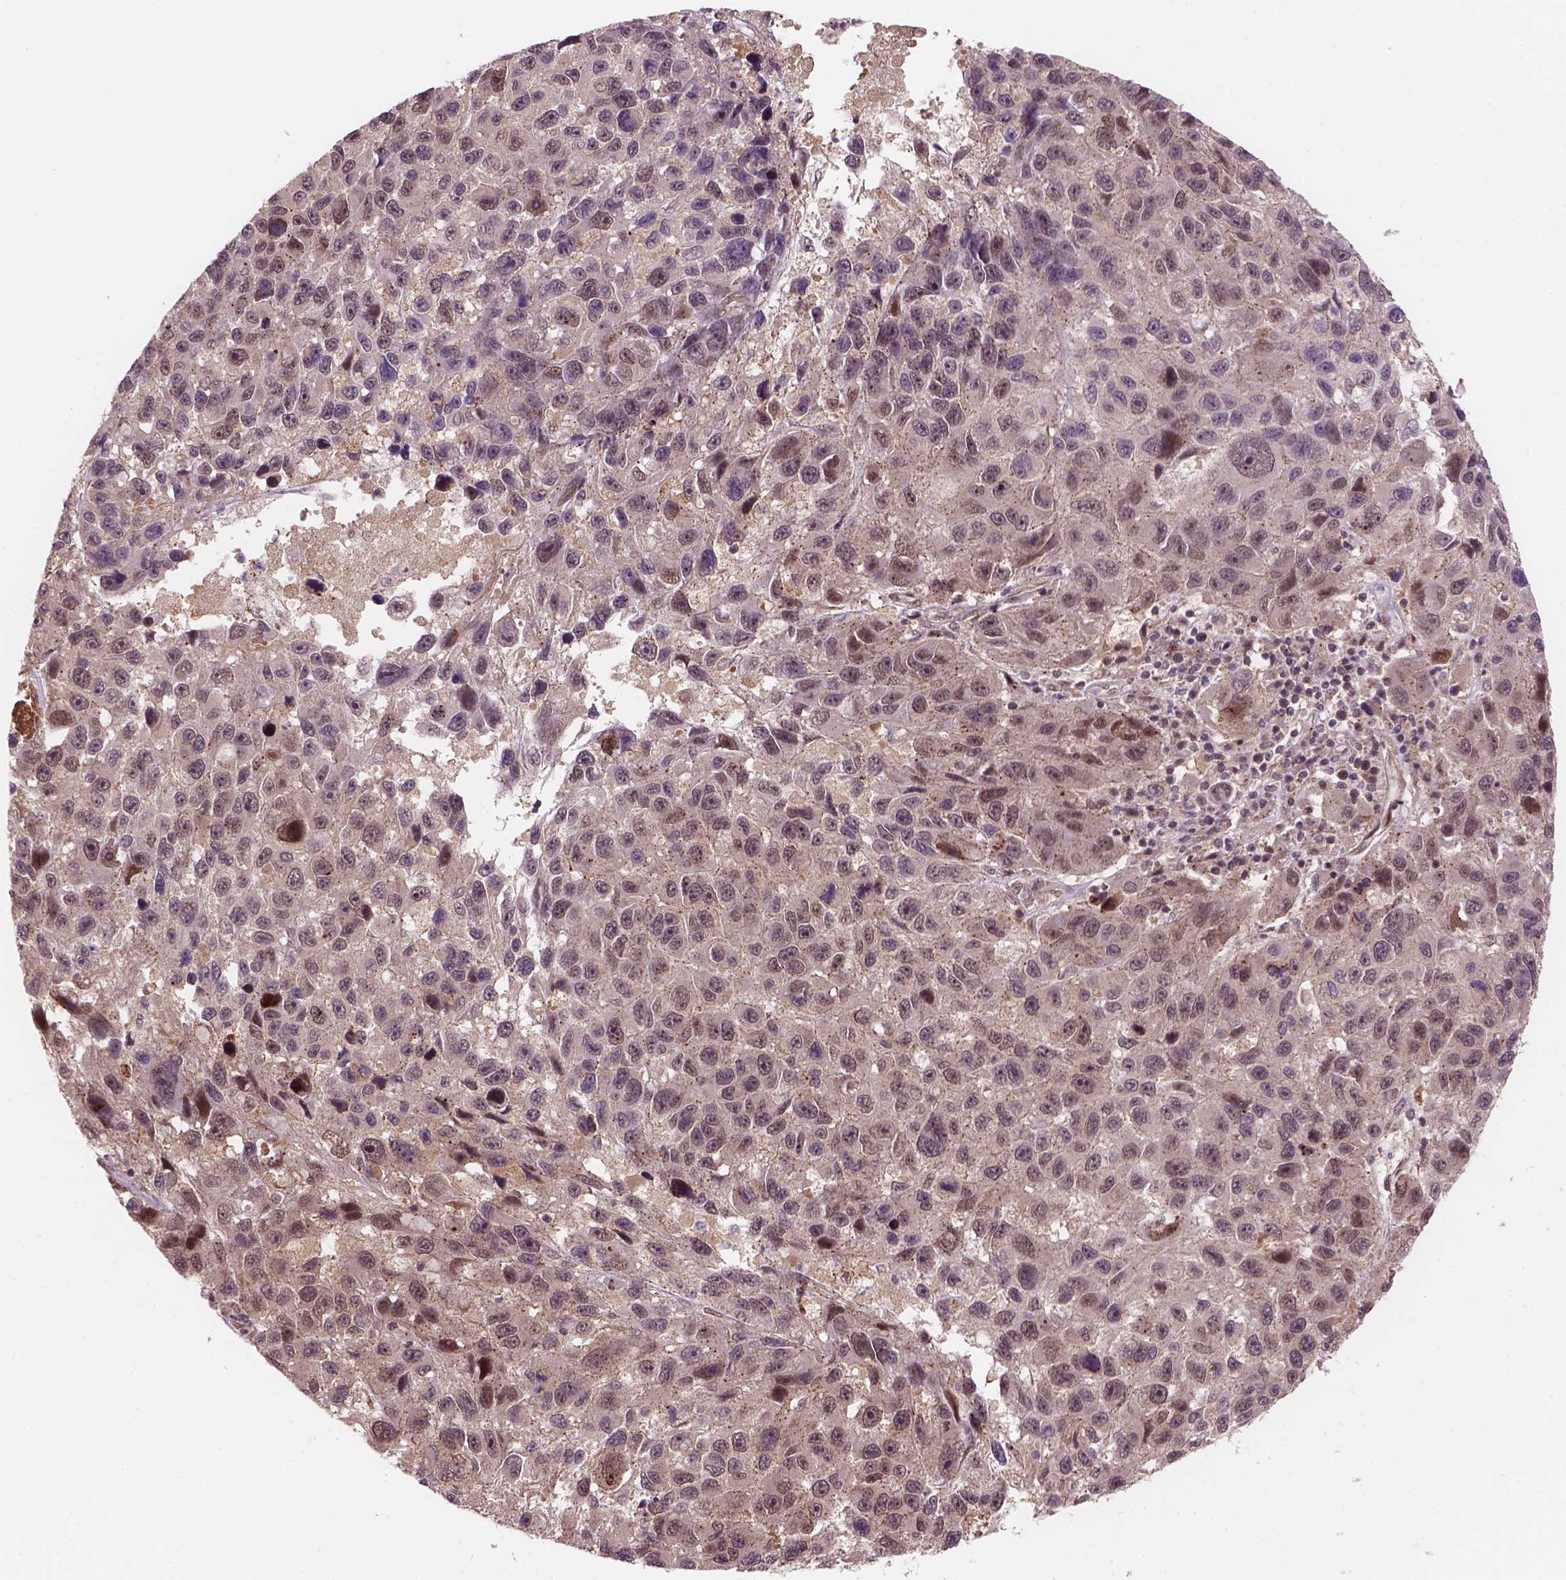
{"staining": {"intensity": "moderate", "quantity": "<25%", "location": "cytoplasmic/membranous,nuclear"}, "tissue": "melanoma", "cell_type": "Tumor cells", "image_type": "cancer", "snomed": [{"axis": "morphology", "description": "Malignant melanoma, NOS"}, {"axis": "topography", "description": "Skin"}], "caption": "DAB immunohistochemical staining of malignant melanoma shows moderate cytoplasmic/membranous and nuclear protein staining in approximately <25% of tumor cells.", "gene": "PSMD11", "patient": {"sex": "male", "age": 53}}